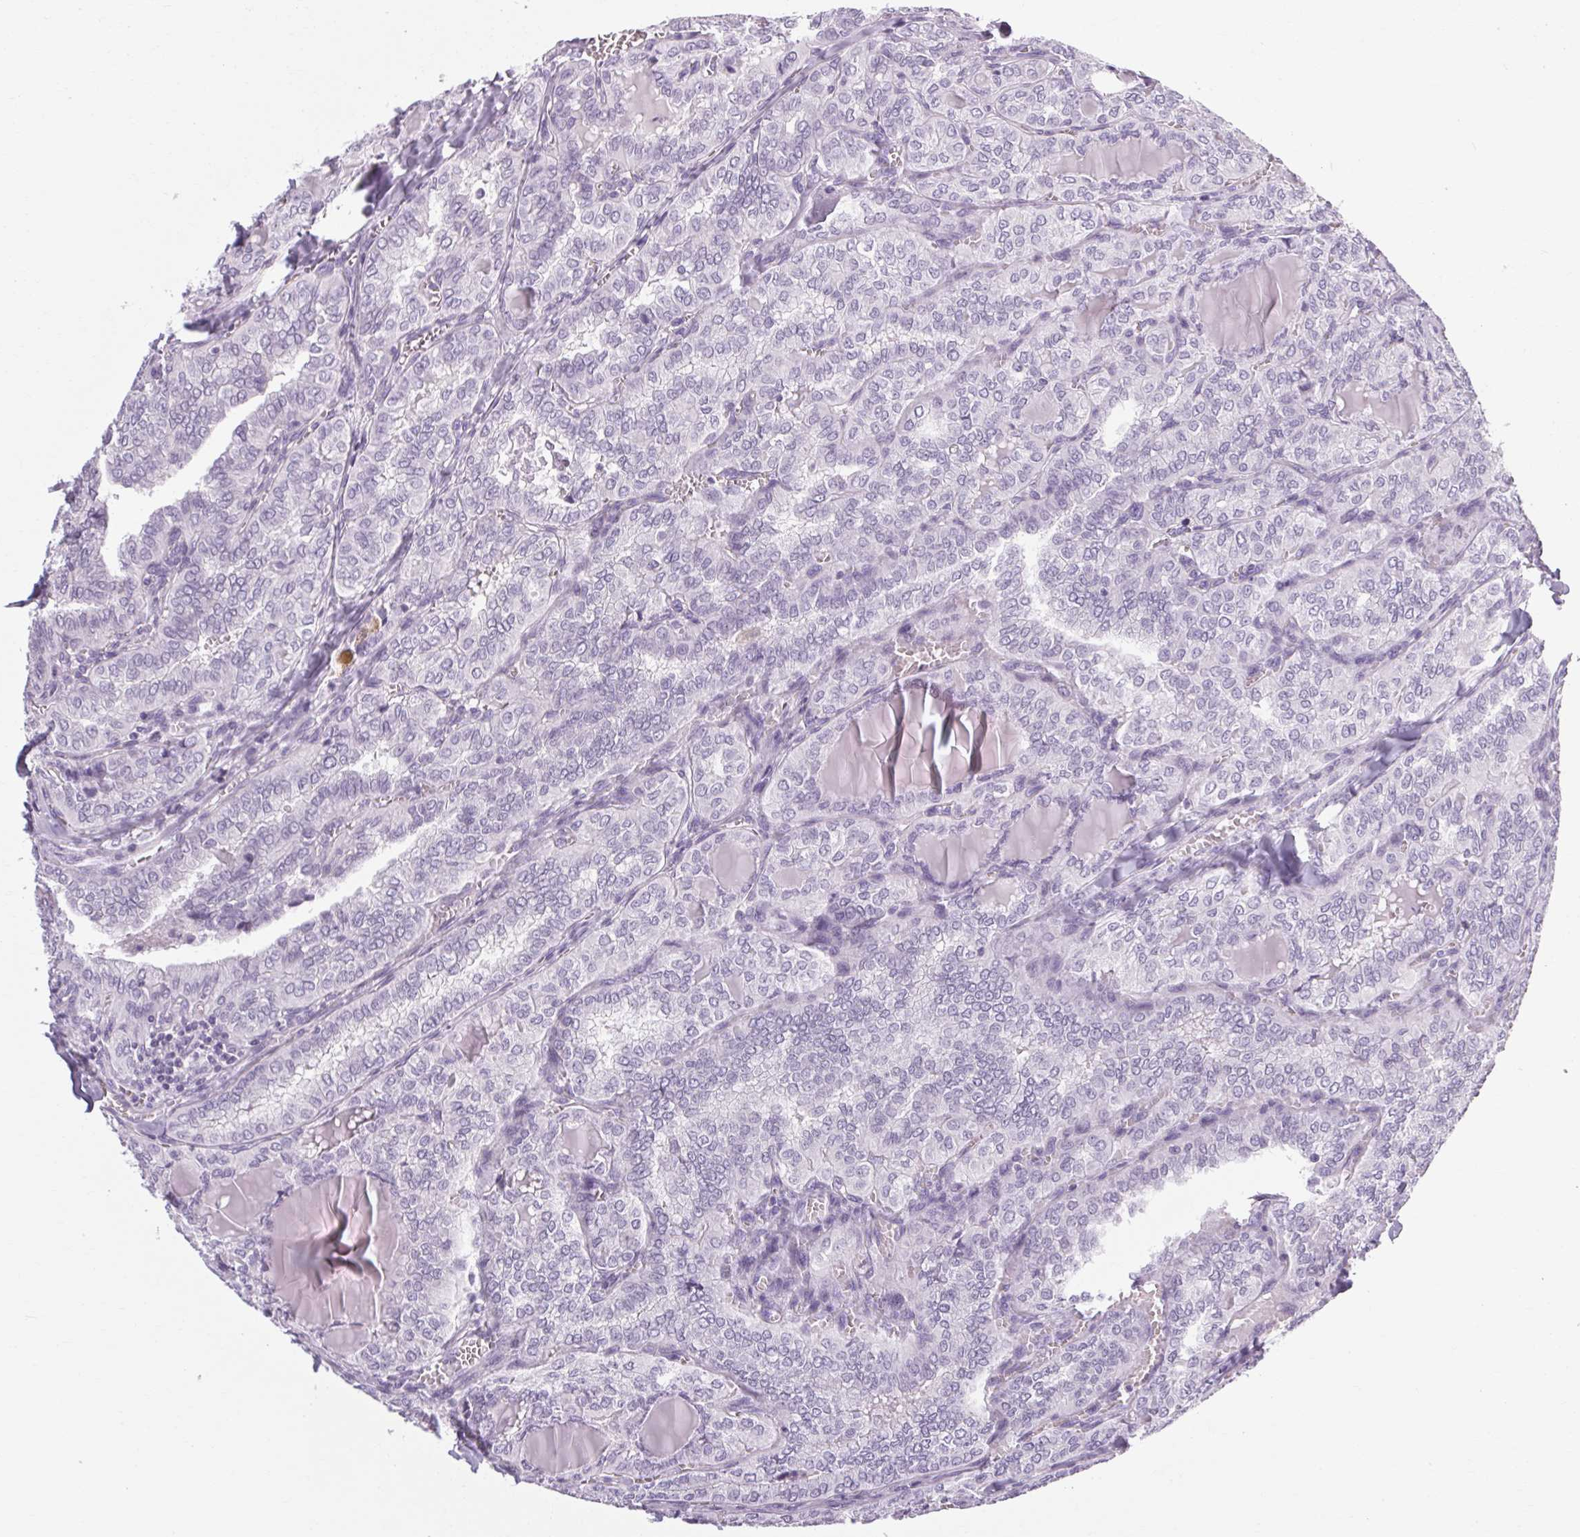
{"staining": {"intensity": "negative", "quantity": "none", "location": "none"}, "tissue": "thyroid cancer", "cell_type": "Tumor cells", "image_type": "cancer", "snomed": [{"axis": "morphology", "description": "Papillary adenocarcinoma, NOS"}, {"axis": "topography", "description": "Thyroid gland"}], "caption": "IHC photomicrograph of neoplastic tissue: human thyroid papillary adenocarcinoma stained with DAB (3,3'-diaminobenzidine) displays no significant protein staining in tumor cells.", "gene": "POMC", "patient": {"sex": "female", "age": 41}}